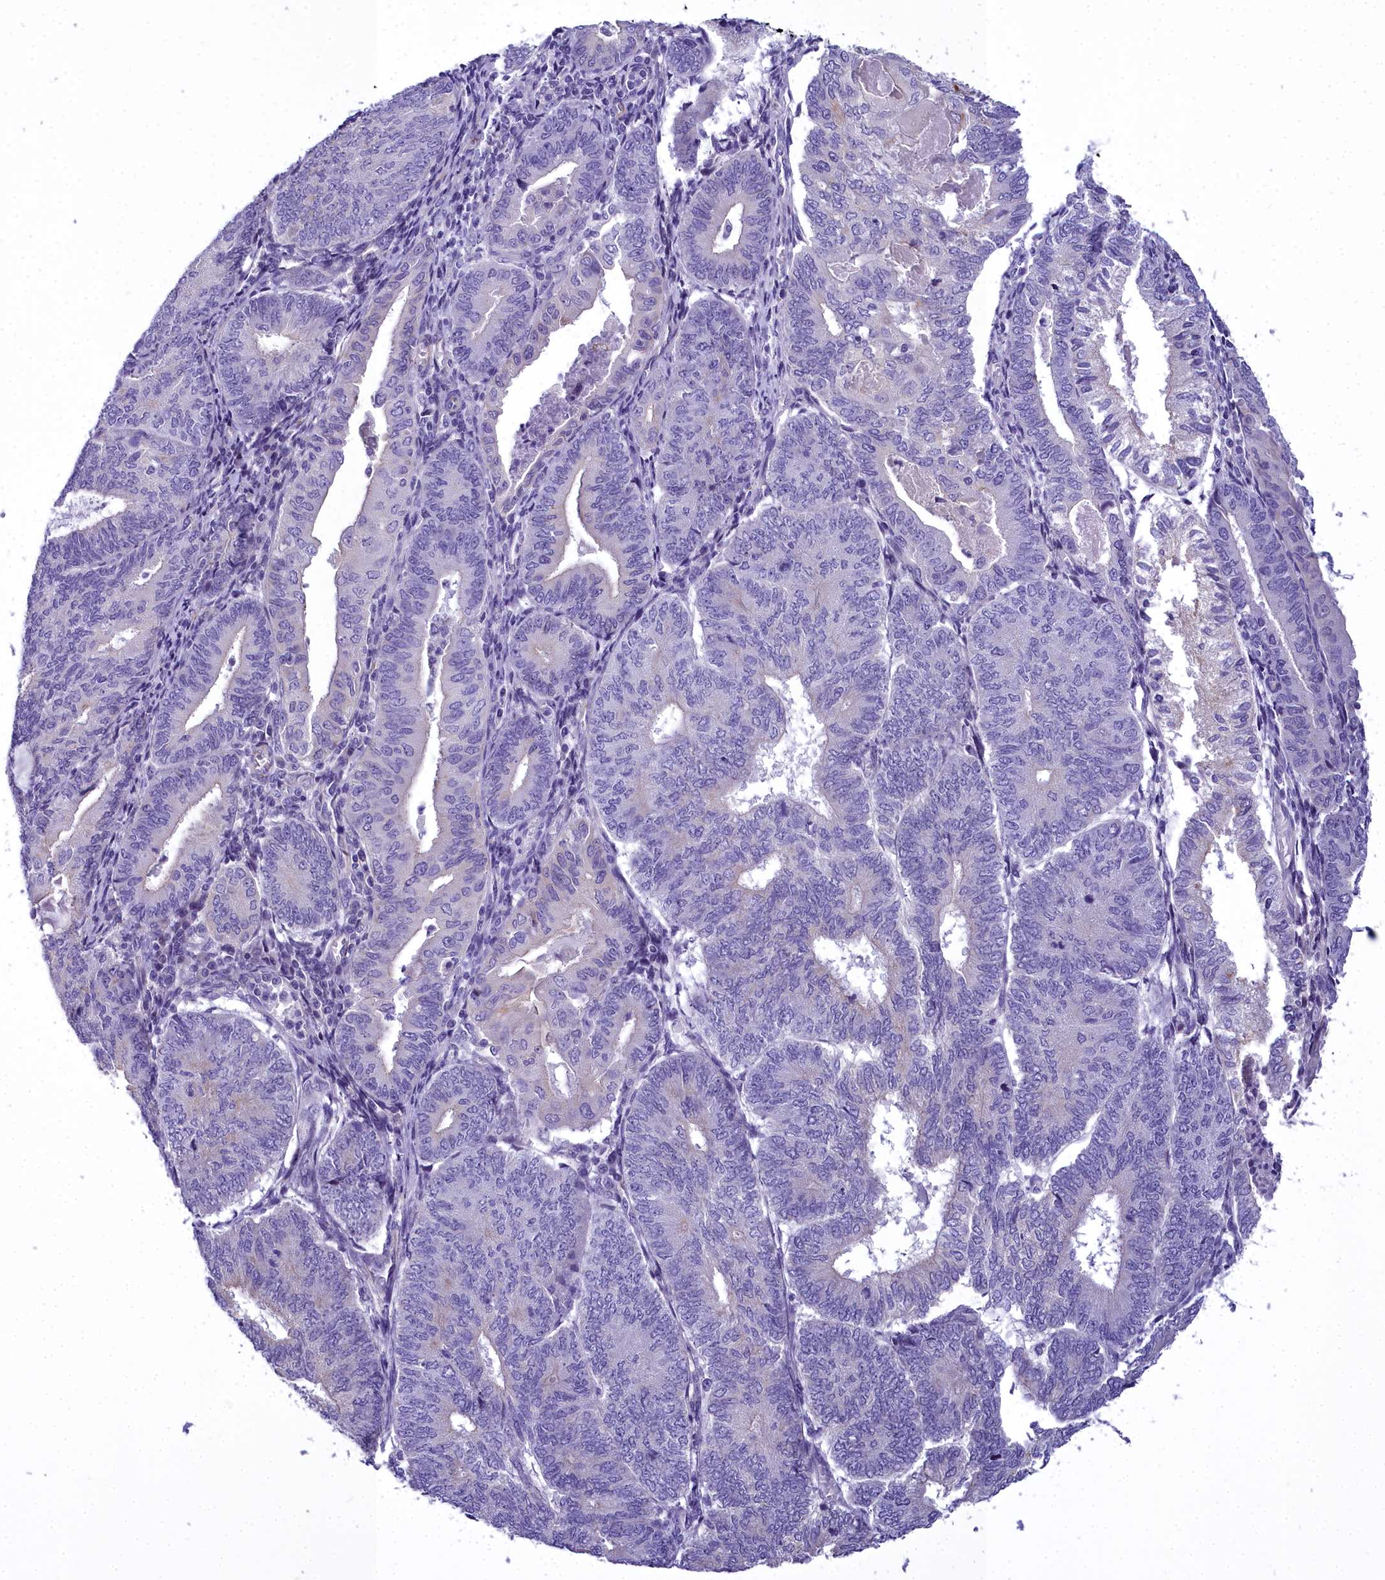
{"staining": {"intensity": "negative", "quantity": "none", "location": "none"}, "tissue": "endometrial cancer", "cell_type": "Tumor cells", "image_type": "cancer", "snomed": [{"axis": "morphology", "description": "Adenocarcinoma, NOS"}, {"axis": "topography", "description": "Endometrium"}], "caption": "Tumor cells are negative for brown protein staining in endometrial cancer.", "gene": "TIMM22", "patient": {"sex": "female", "age": 81}}